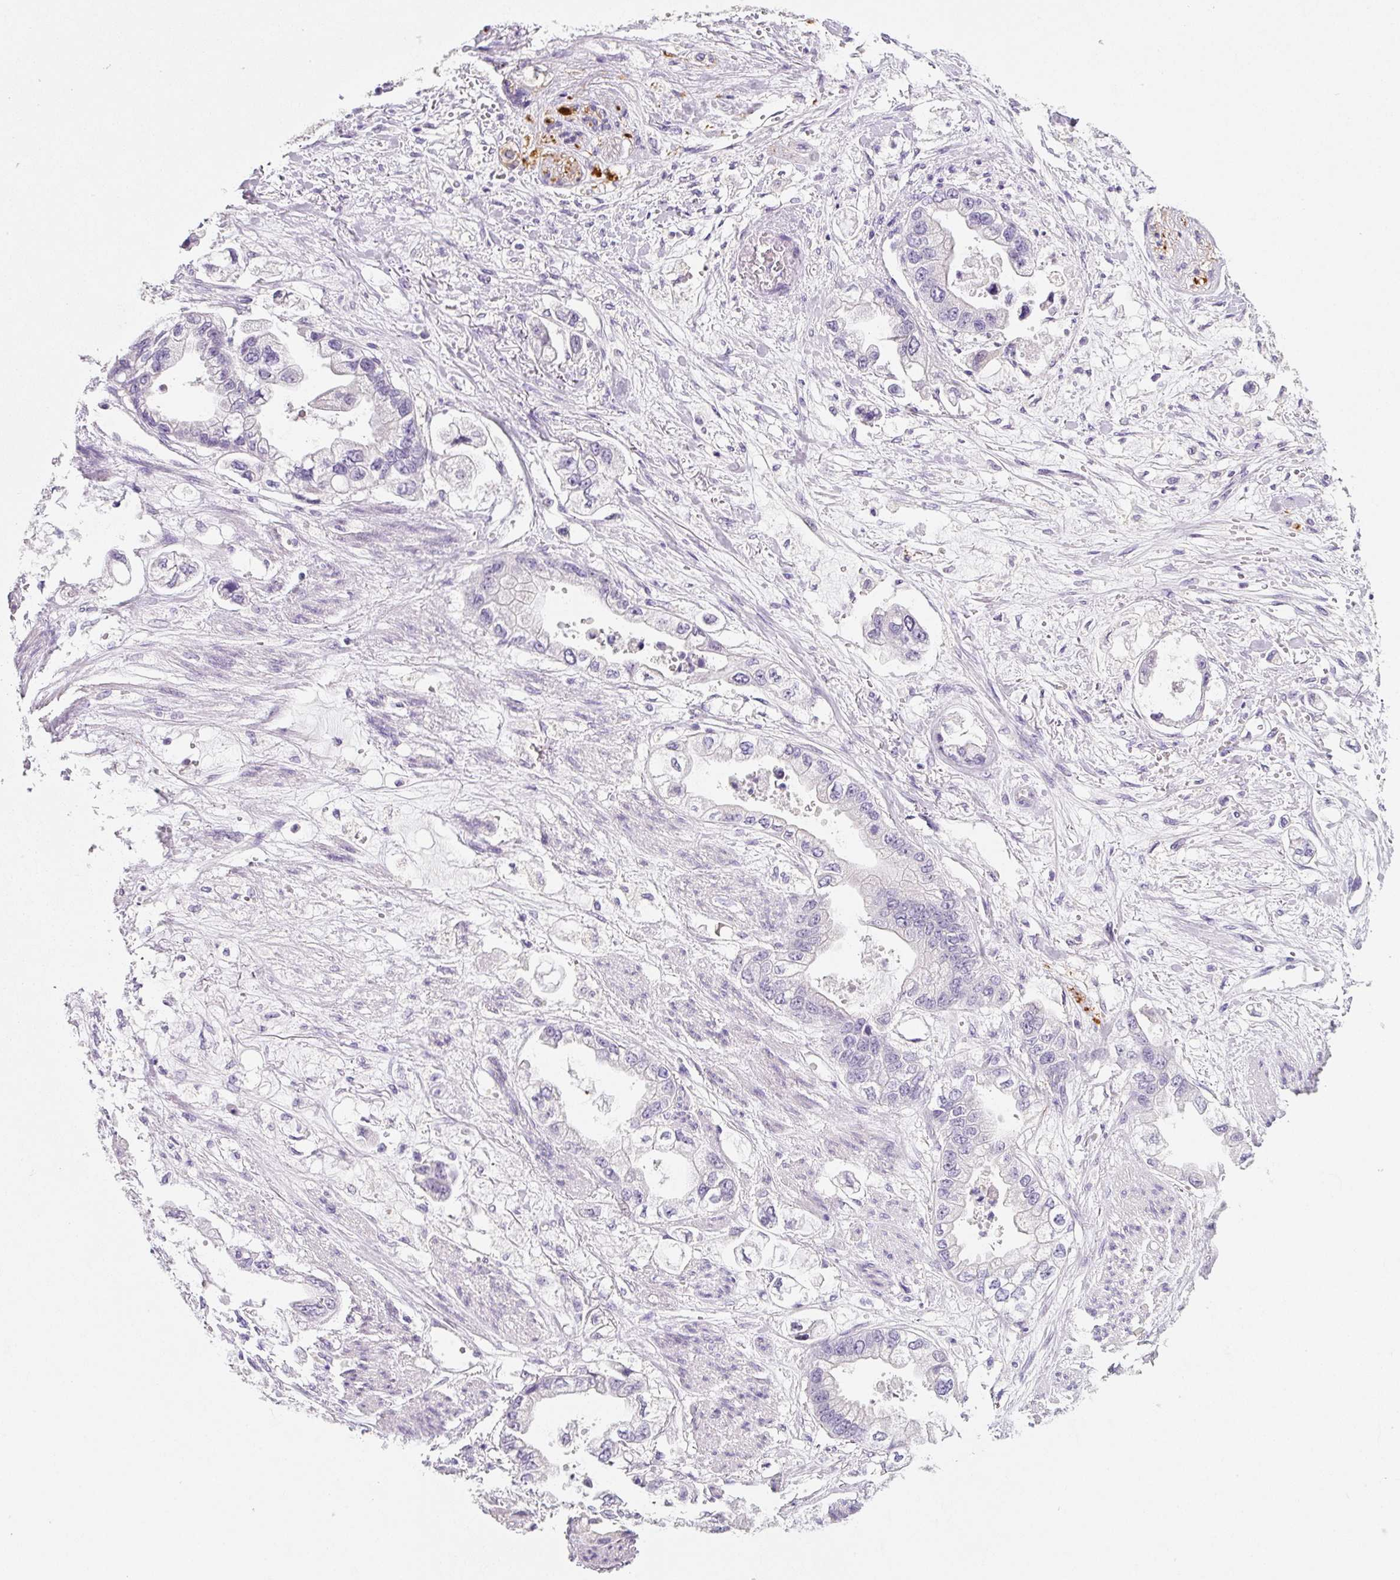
{"staining": {"intensity": "negative", "quantity": "none", "location": "none"}, "tissue": "stomach cancer", "cell_type": "Tumor cells", "image_type": "cancer", "snomed": [{"axis": "morphology", "description": "Adenocarcinoma, NOS"}, {"axis": "topography", "description": "Stomach"}], "caption": "High magnification brightfield microscopy of stomach cancer stained with DAB (brown) and counterstained with hematoxylin (blue): tumor cells show no significant expression. (DAB (3,3'-diaminobenzidine) immunohistochemistry (IHC) with hematoxylin counter stain).", "gene": "SYP", "patient": {"sex": "male", "age": 62}}